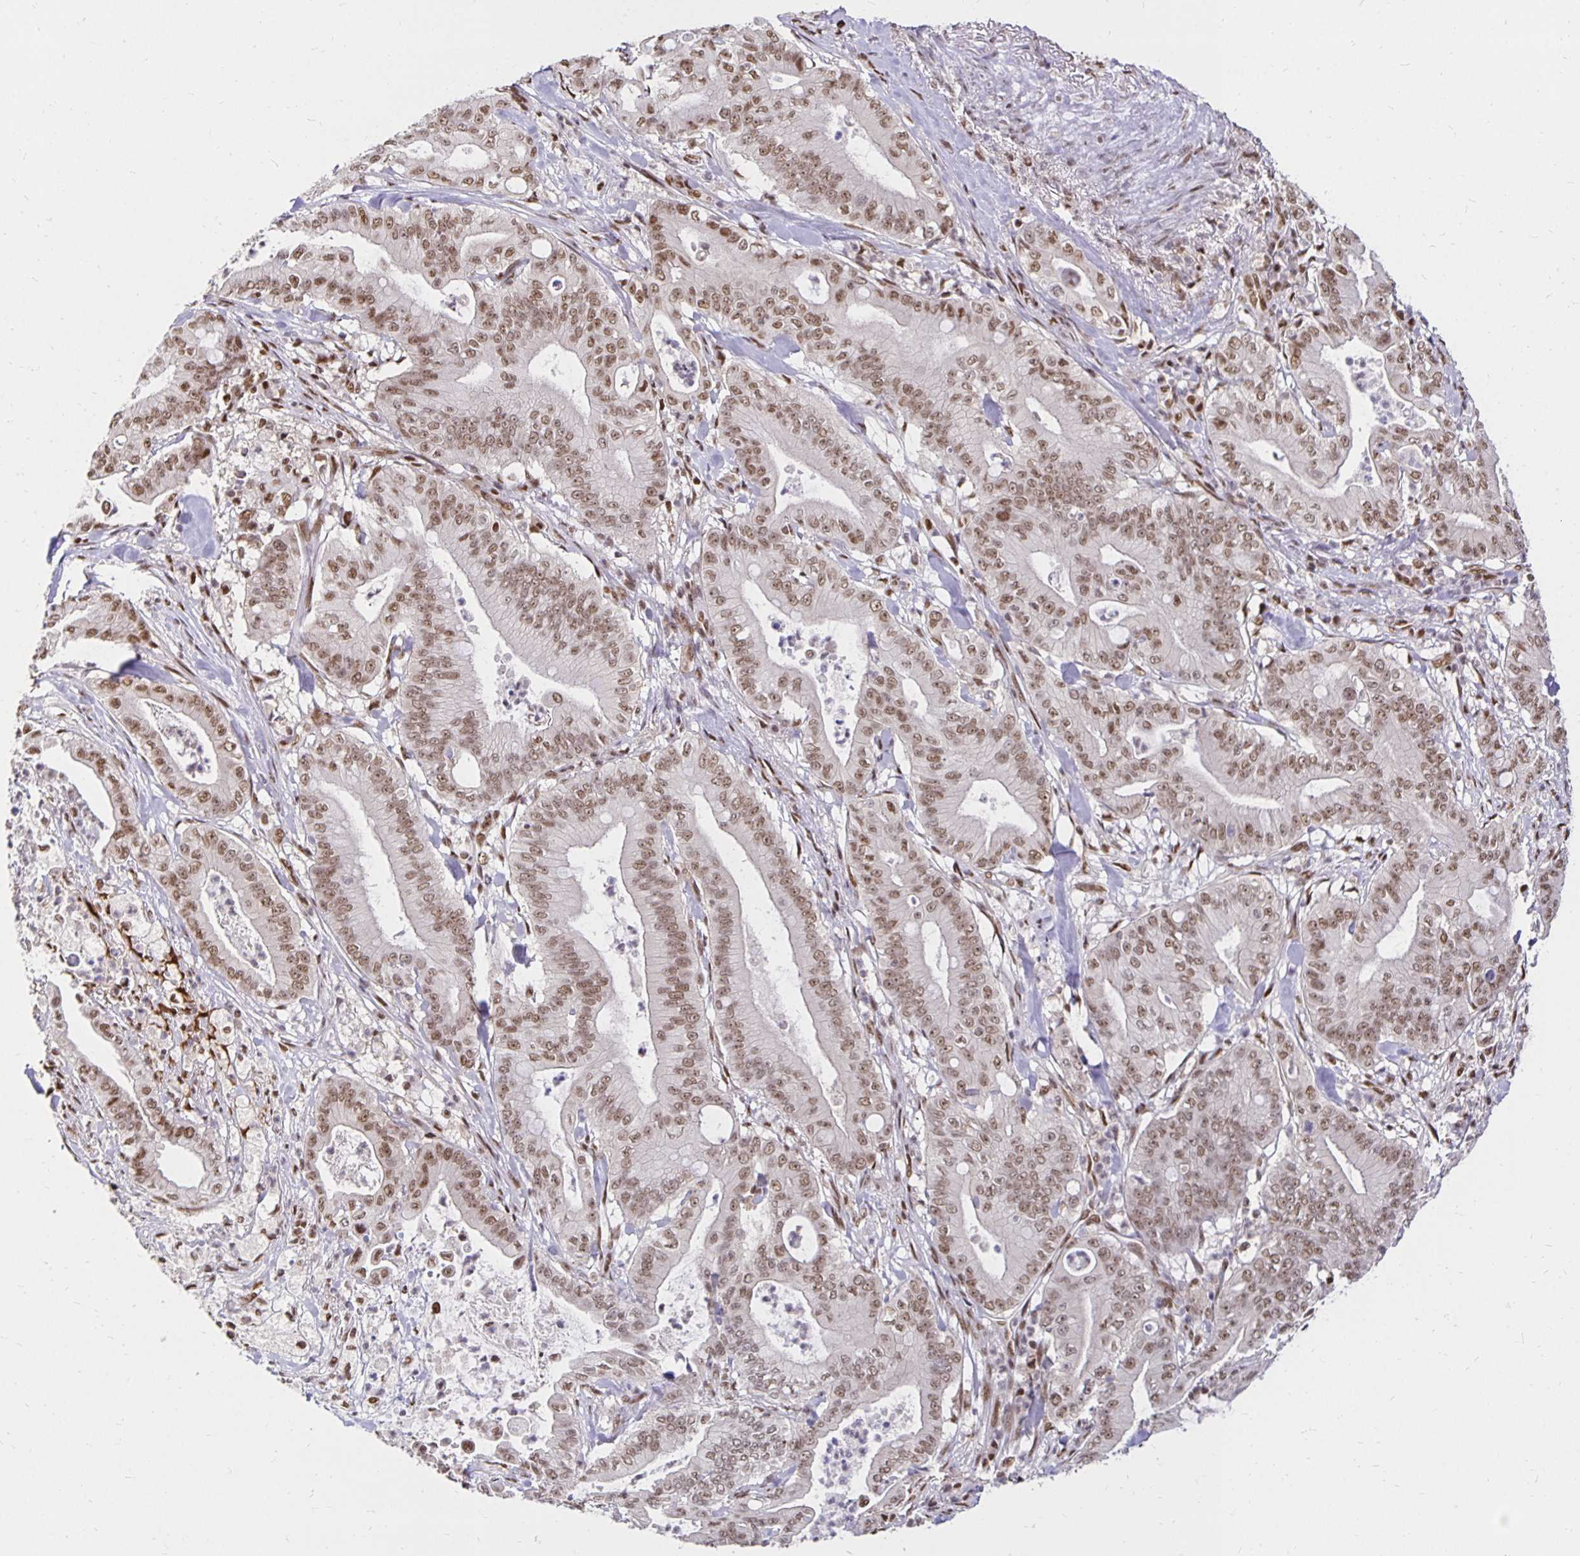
{"staining": {"intensity": "moderate", "quantity": ">75%", "location": "nuclear"}, "tissue": "pancreatic cancer", "cell_type": "Tumor cells", "image_type": "cancer", "snomed": [{"axis": "morphology", "description": "Adenocarcinoma, NOS"}, {"axis": "topography", "description": "Pancreas"}], "caption": "A brown stain shows moderate nuclear staining of a protein in human adenocarcinoma (pancreatic) tumor cells.", "gene": "ZNF579", "patient": {"sex": "male", "age": 71}}